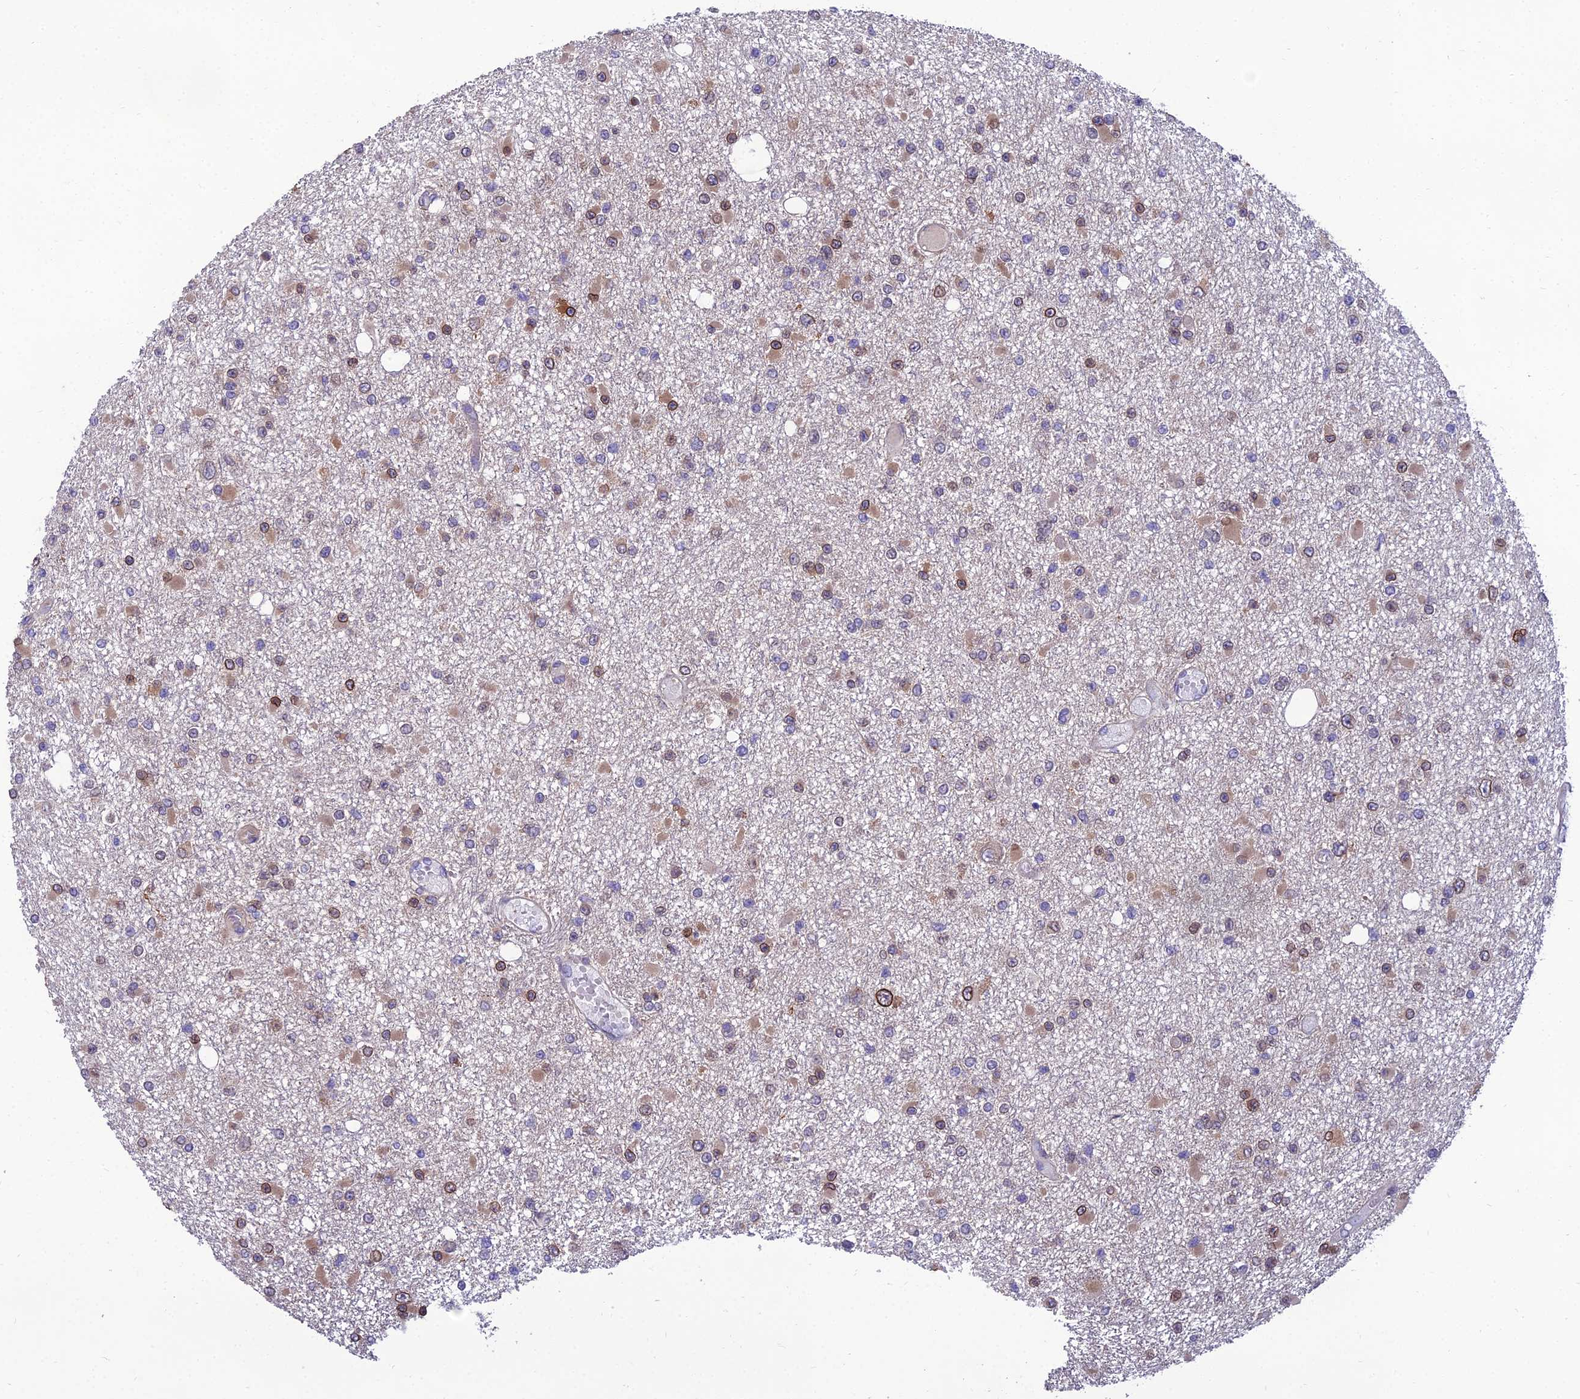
{"staining": {"intensity": "moderate", "quantity": "<25%", "location": "cytoplasmic/membranous,nuclear"}, "tissue": "glioma", "cell_type": "Tumor cells", "image_type": "cancer", "snomed": [{"axis": "morphology", "description": "Glioma, malignant, Low grade"}, {"axis": "topography", "description": "Brain"}], "caption": "The photomicrograph demonstrates immunohistochemical staining of glioma. There is moderate cytoplasmic/membranous and nuclear expression is identified in approximately <25% of tumor cells.", "gene": "UMAD1", "patient": {"sex": "female", "age": 22}}